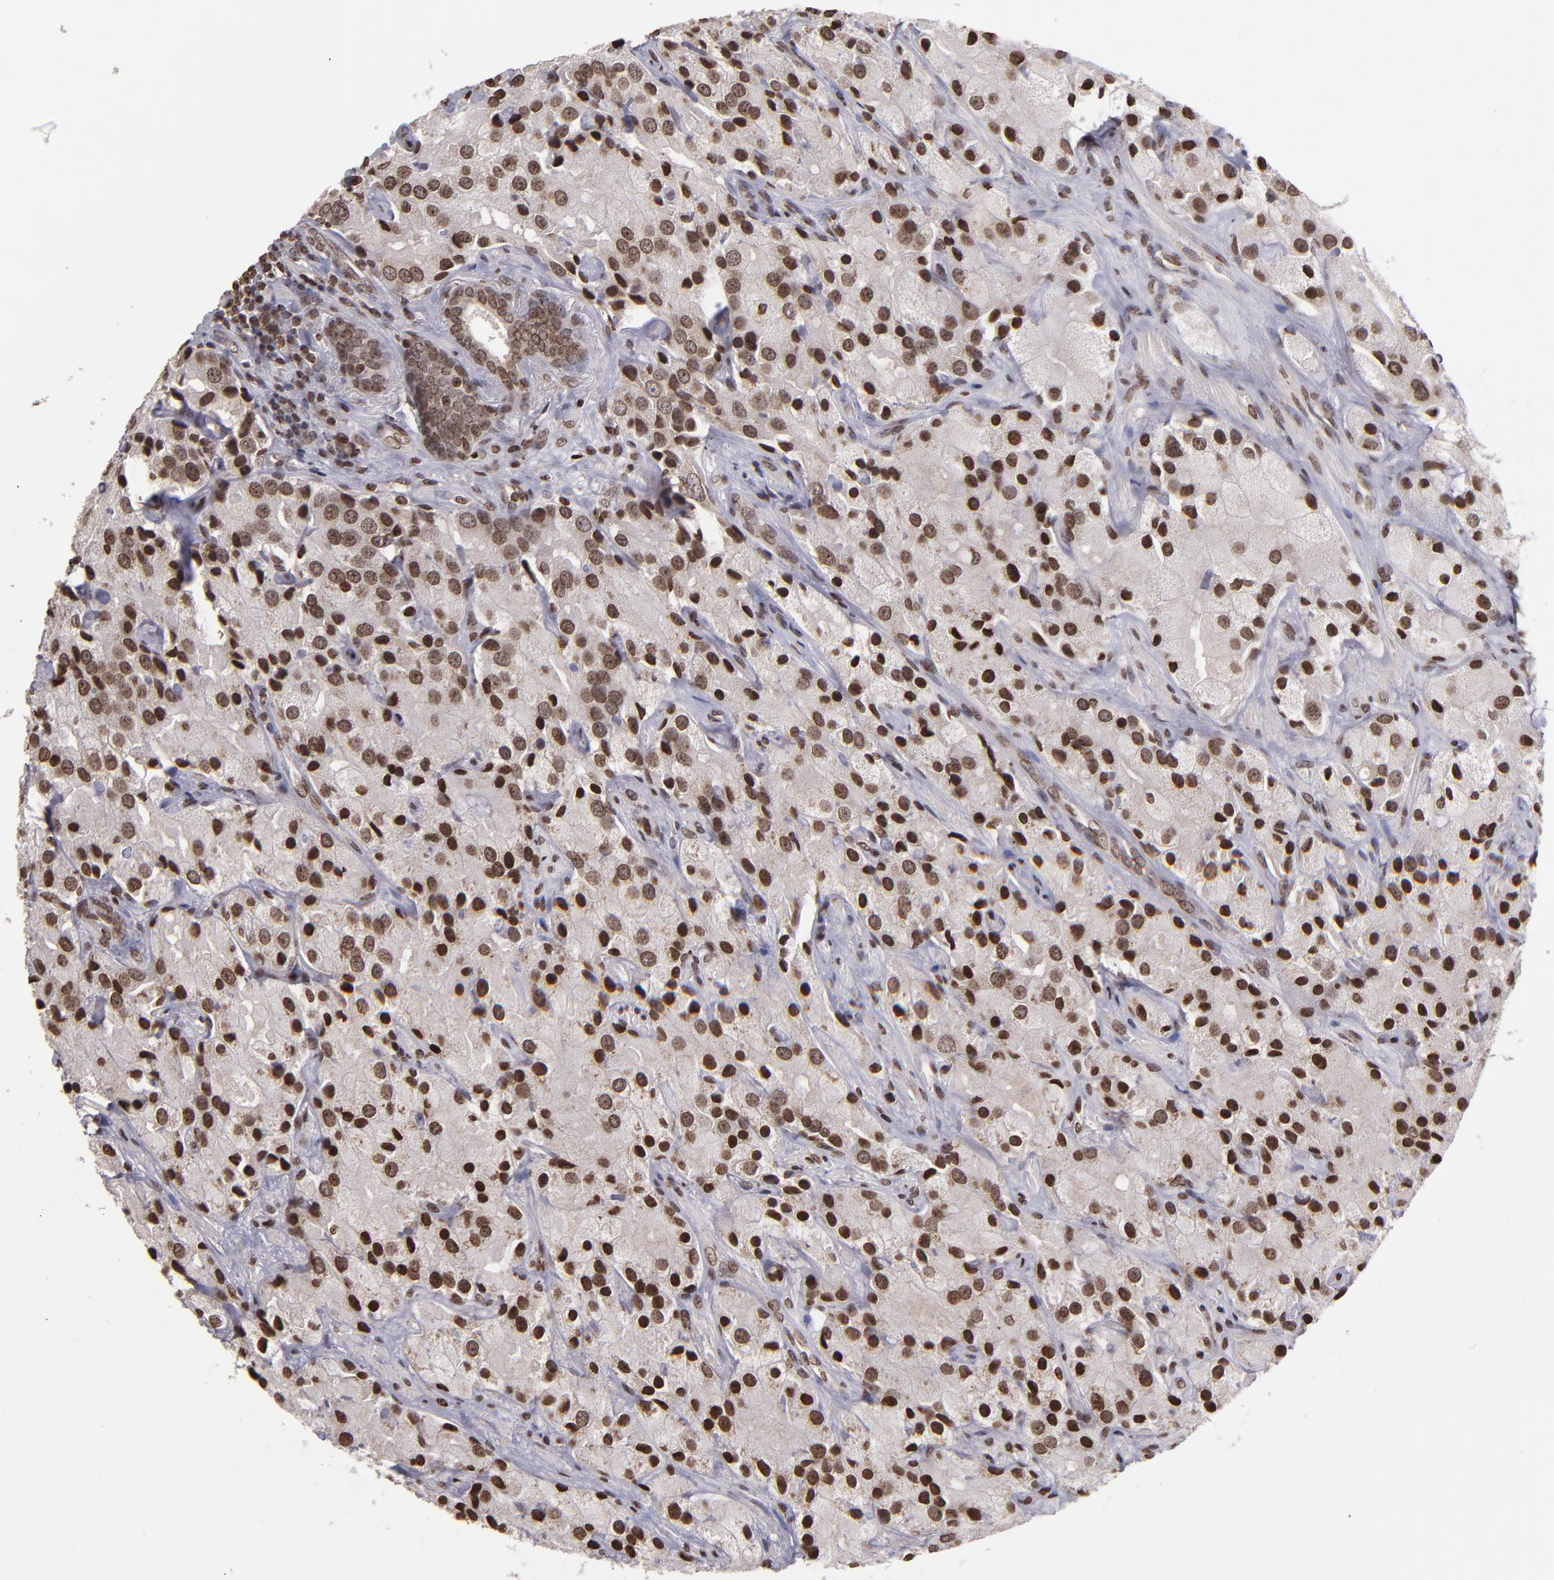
{"staining": {"intensity": "moderate", "quantity": ">75%", "location": "cytoplasmic/membranous,nuclear"}, "tissue": "prostate cancer", "cell_type": "Tumor cells", "image_type": "cancer", "snomed": [{"axis": "morphology", "description": "Adenocarcinoma, High grade"}, {"axis": "topography", "description": "Prostate"}], "caption": "Prostate high-grade adenocarcinoma stained for a protein demonstrates moderate cytoplasmic/membranous and nuclear positivity in tumor cells. (DAB = brown stain, brightfield microscopy at high magnification).", "gene": "CSDC2", "patient": {"sex": "male", "age": 70}}